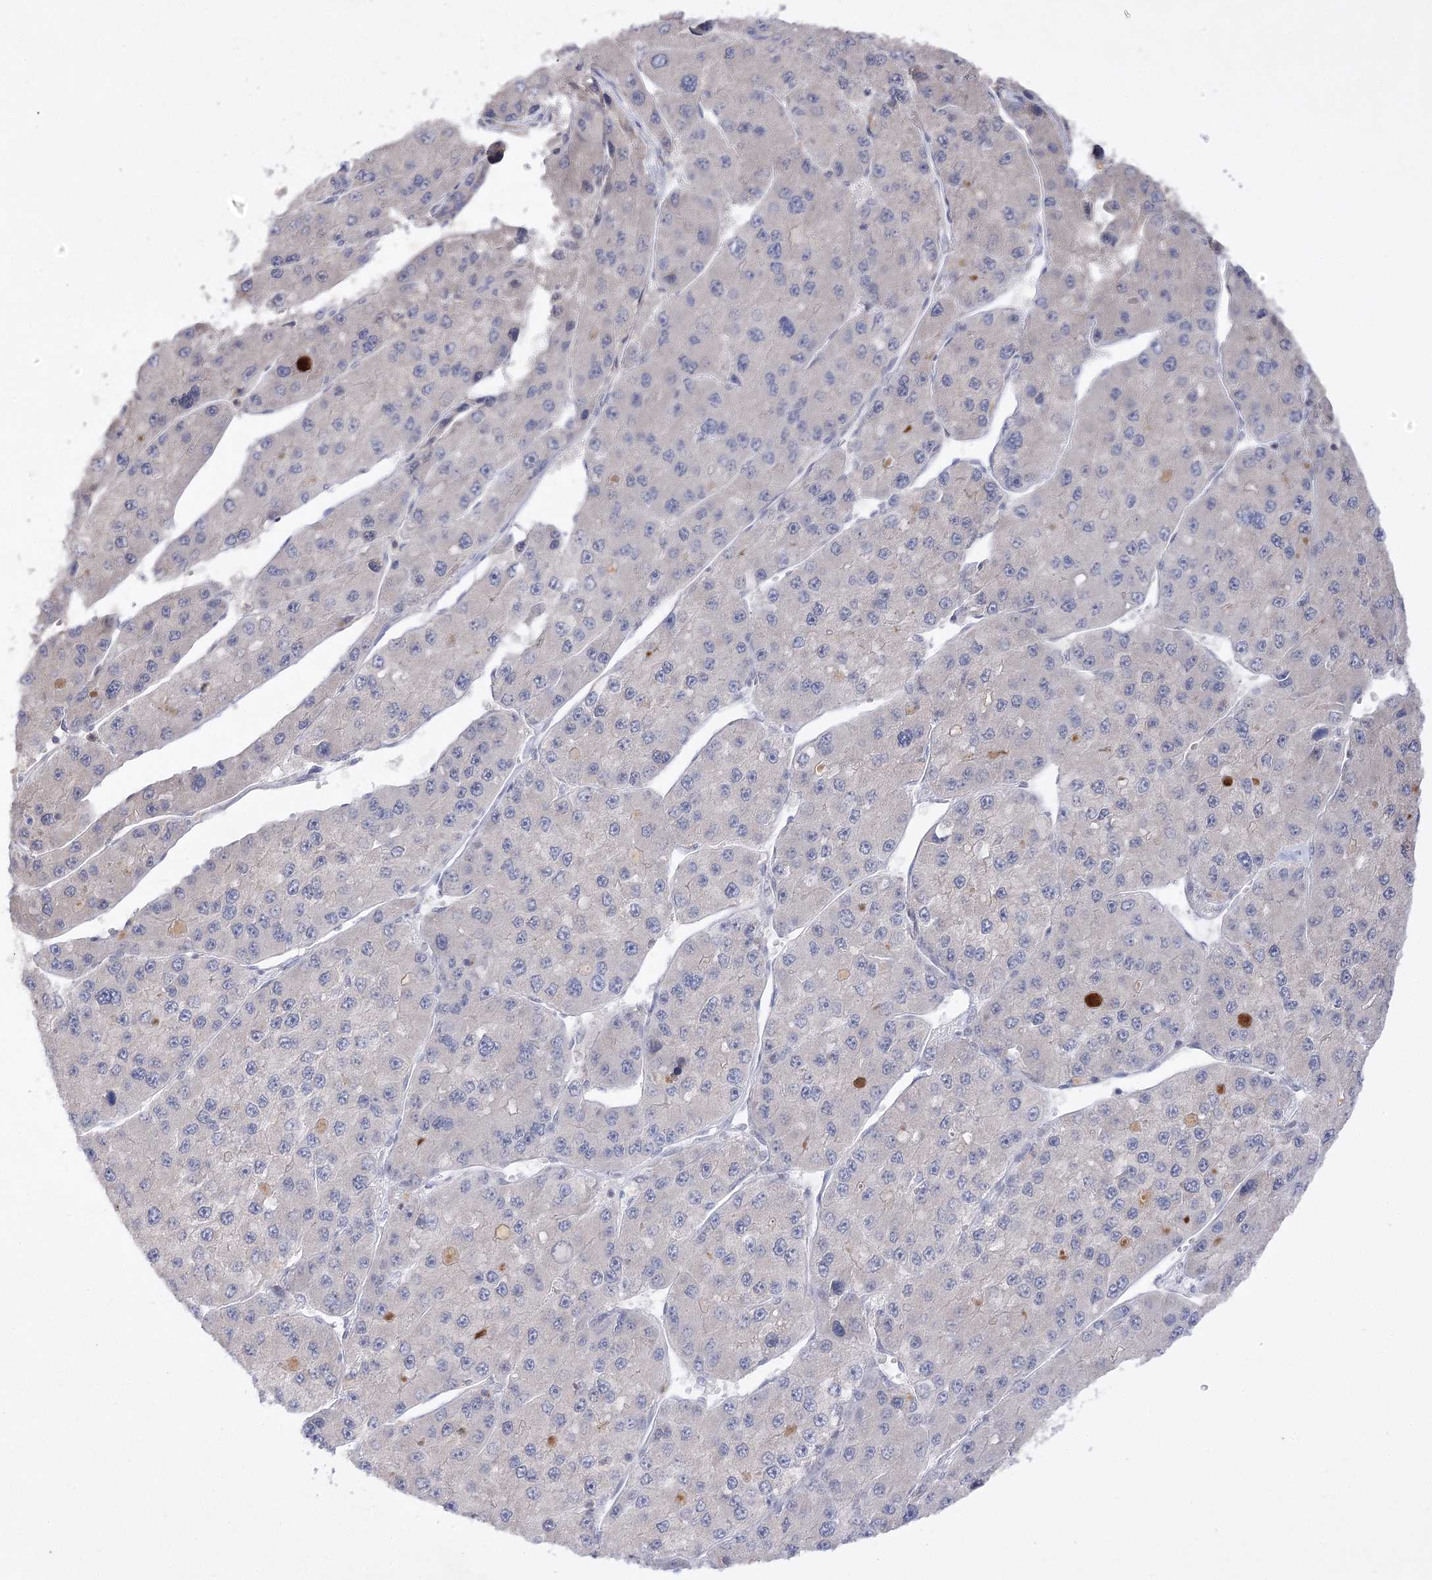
{"staining": {"intensity": "negative", "quantity": "none", "location": "none"}, "tissue": "liver cancer", "cell_type": "Tumor cells", "image_type": "cancer", "snomed": [{"axis": "morphology", "description": "Carcinoma, Hepatocellular, NOS"}, {"axis": "topography", "description": "Liver"}], "caption": "Tumor cells are negative for brown protein staining in hepatocellular carcinoma (liver).", "gene": "BCR", "patient": {"sex": "female", "age": 73}}